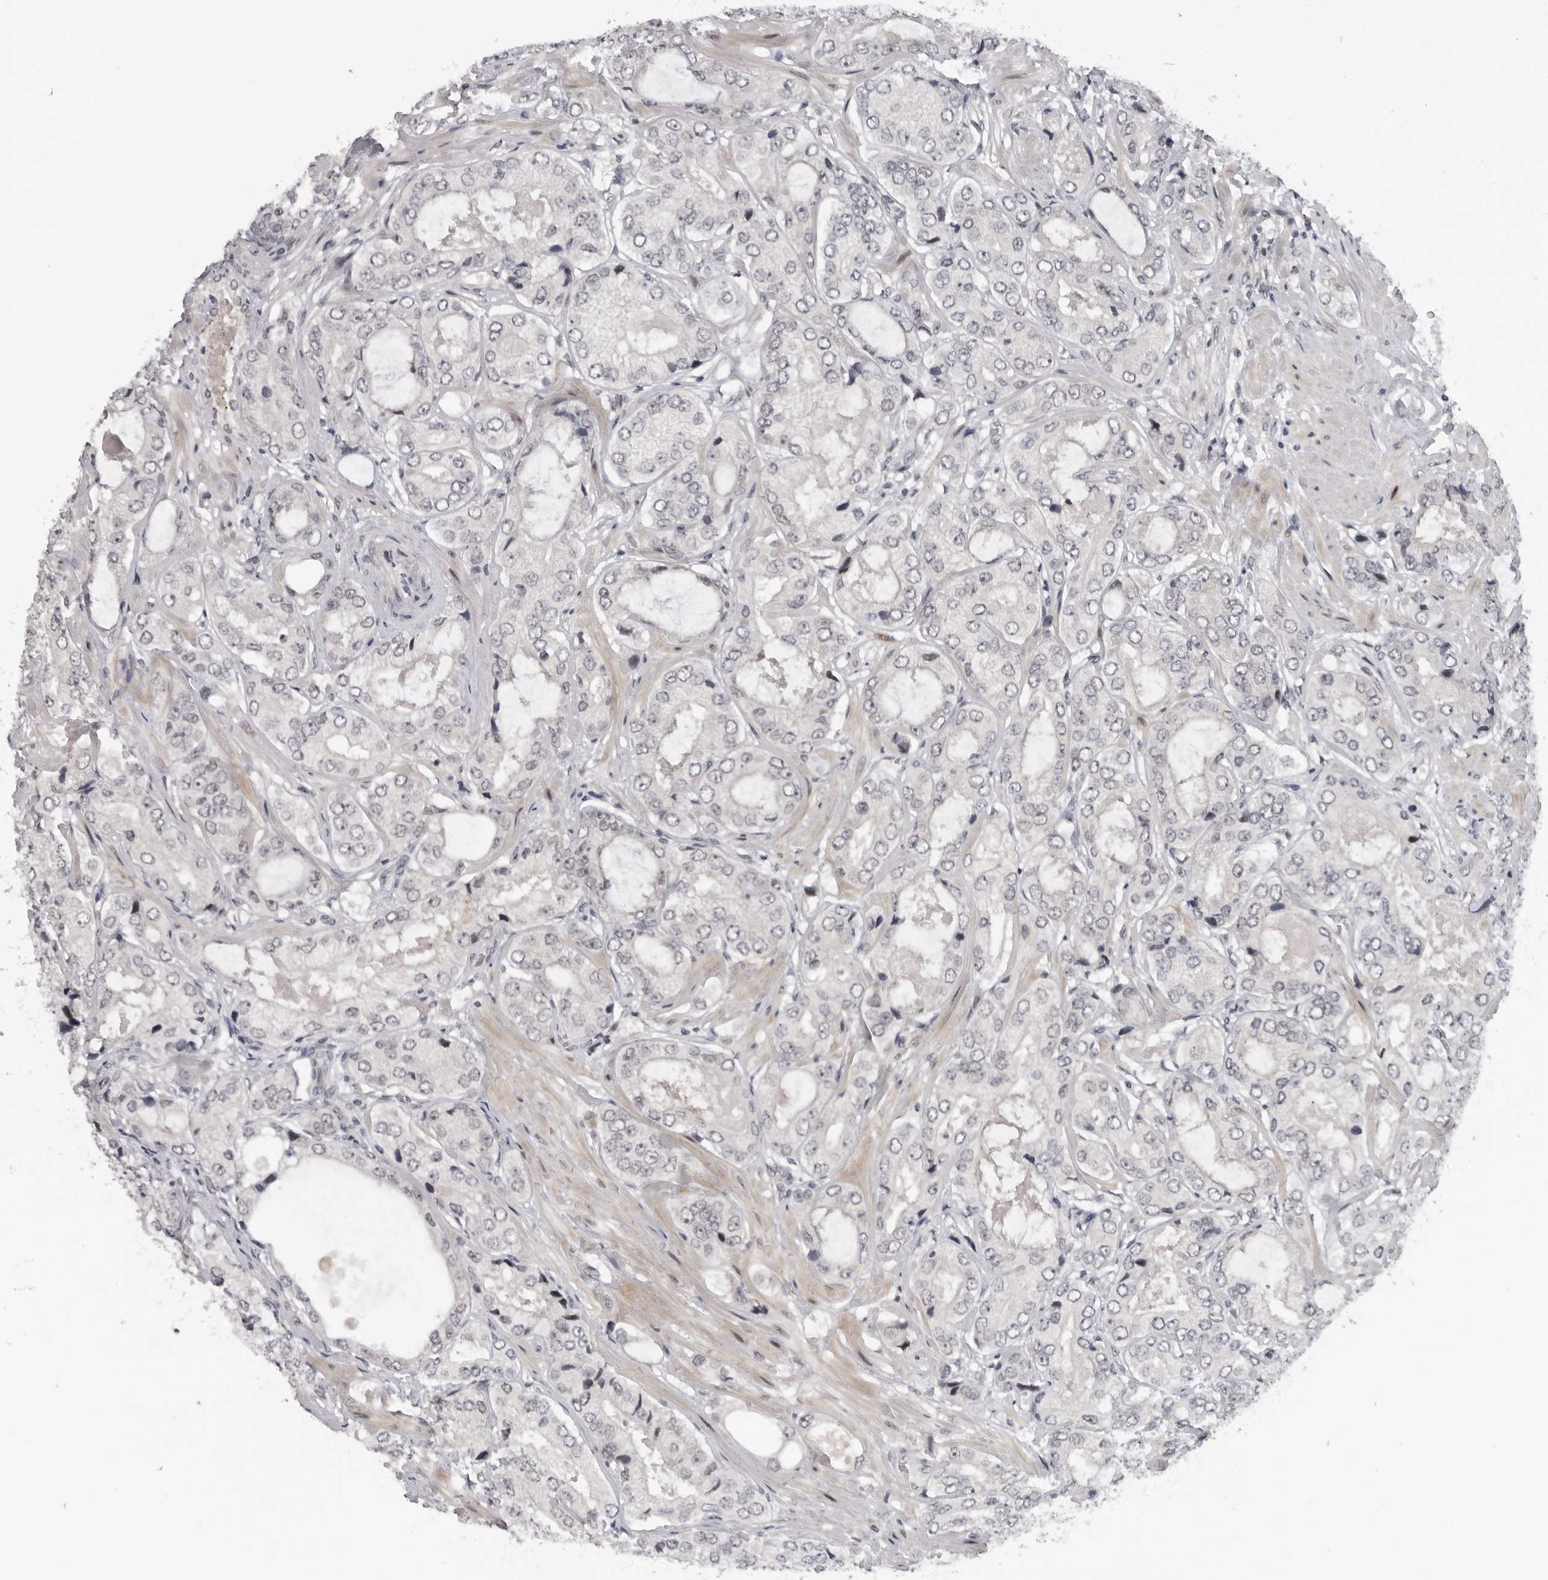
{"staining": {"intensity": "negative", "quantity": "none", "location": "none"}, "tissue": "prostate cancer", "cell_type": "Tumor cells", "image_type": "cancer", "snomed": [{"axis": "morphology", "description": "Adenocarcinoma, High grade"}, {"axis": "topography", "description": "Prostate"}], "caption": "Histopathology image shows no significant protein positivity in tumor cells of prostate cancer. The staining was performed using DAB to visualize the protein expression in brown, while the nuclei were stained in blue with hematoxylin (Magnification: 20x).", "gene": "ALPK2", "patient": {"sex": "male", "age": 59}}